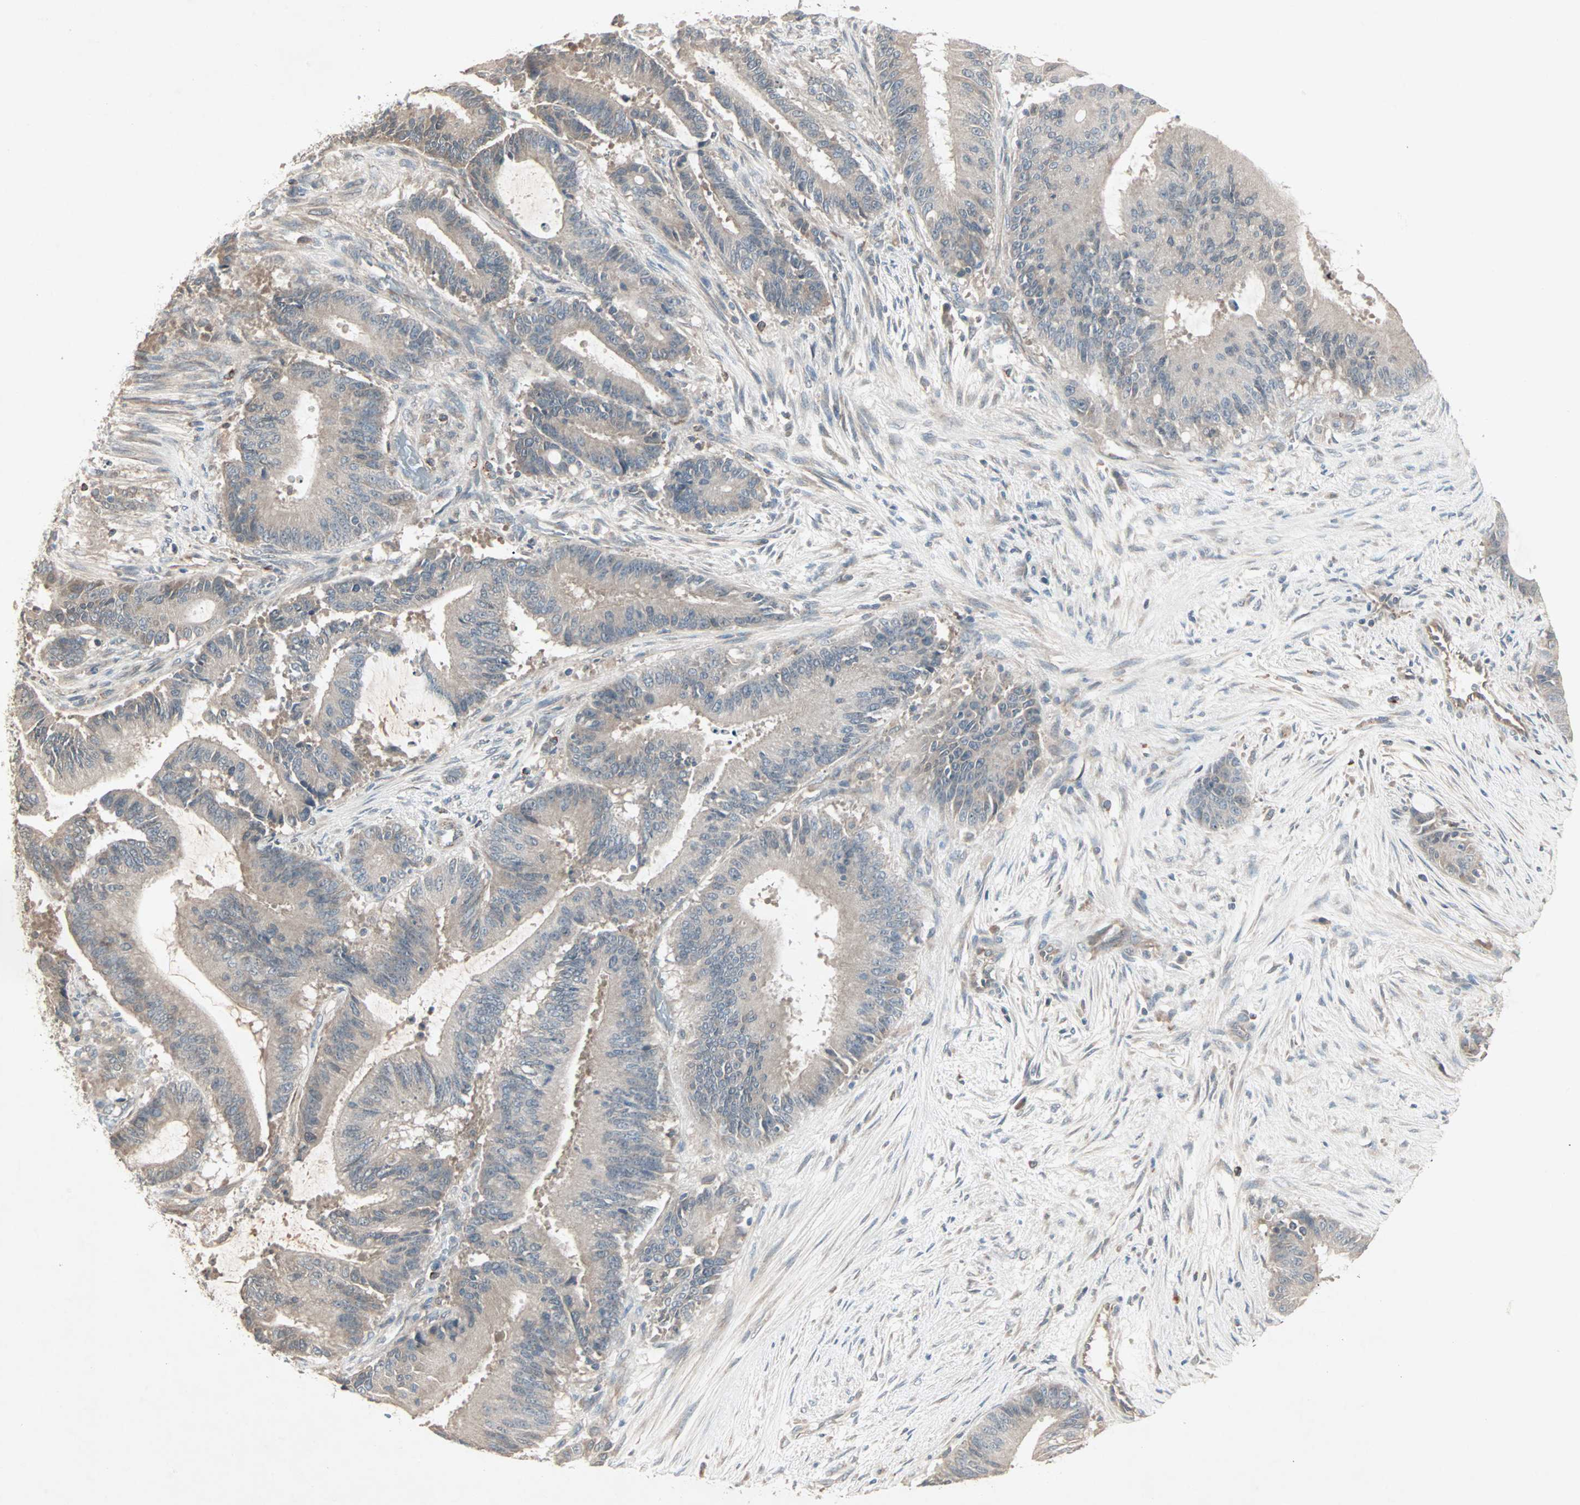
{"staining": {"intensity": "negative", "quantity": "none", "location": "none"}, "tissue": "liver cancer", "cell_type": "Tumor cells", "image_type": "cancer", "snomed": [{"axis": "morphology", "description": "Cholangiocarcinoma"}, {"axis": "topography", "description": "Liver"}], "caption": "Immunohistochemistry of human liver cancer shows no expression in tumor cells.", "gene": "JMJD7-PLA2G4B", "patient": {"sex": "female", "age": 73}}